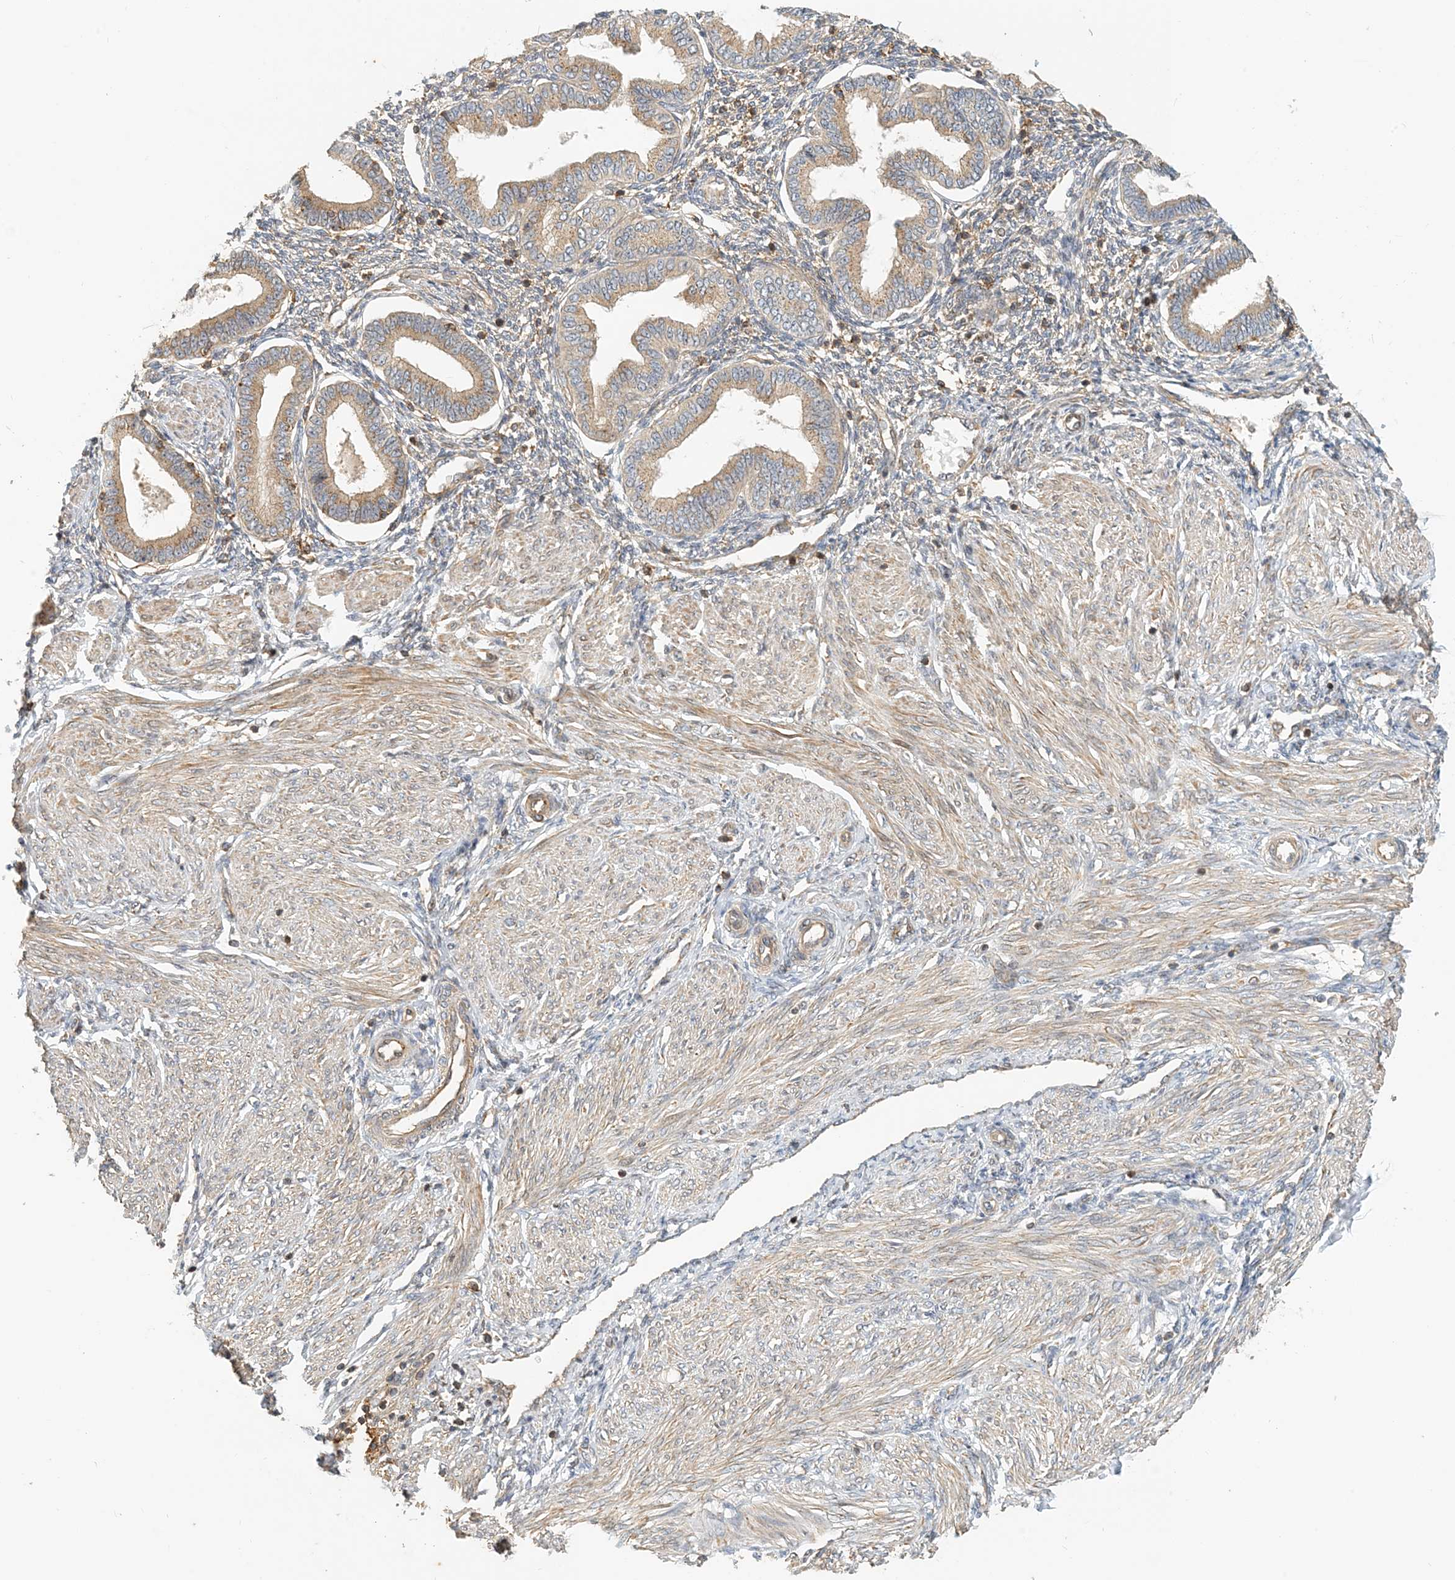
{"staining": {"intensity": "moderate", "quantity": "25%-75%", "location": "cytoplasmic/membranous"}, "tissue": "endometrium", "cell_type": "Cells in endometrial stroma", "image_type": "normal", "snomed": [{"axis": "morphology", "description": "Normal tissue, NOS"}, {"axis": "topography", "description": "Endometrium"}], "caption": "The image demonstrates immunohistochemical staining of normal endometrium. There is moderate cytoplasmic/membranous staining is appreciated in approximately 25%-75% of cells in endometrial stroma. (brown staining indicates protein expression, while blue staining denotes nuclei).", "gene": "COLEC11", "patient": {"sex": "female", "age": 53}}